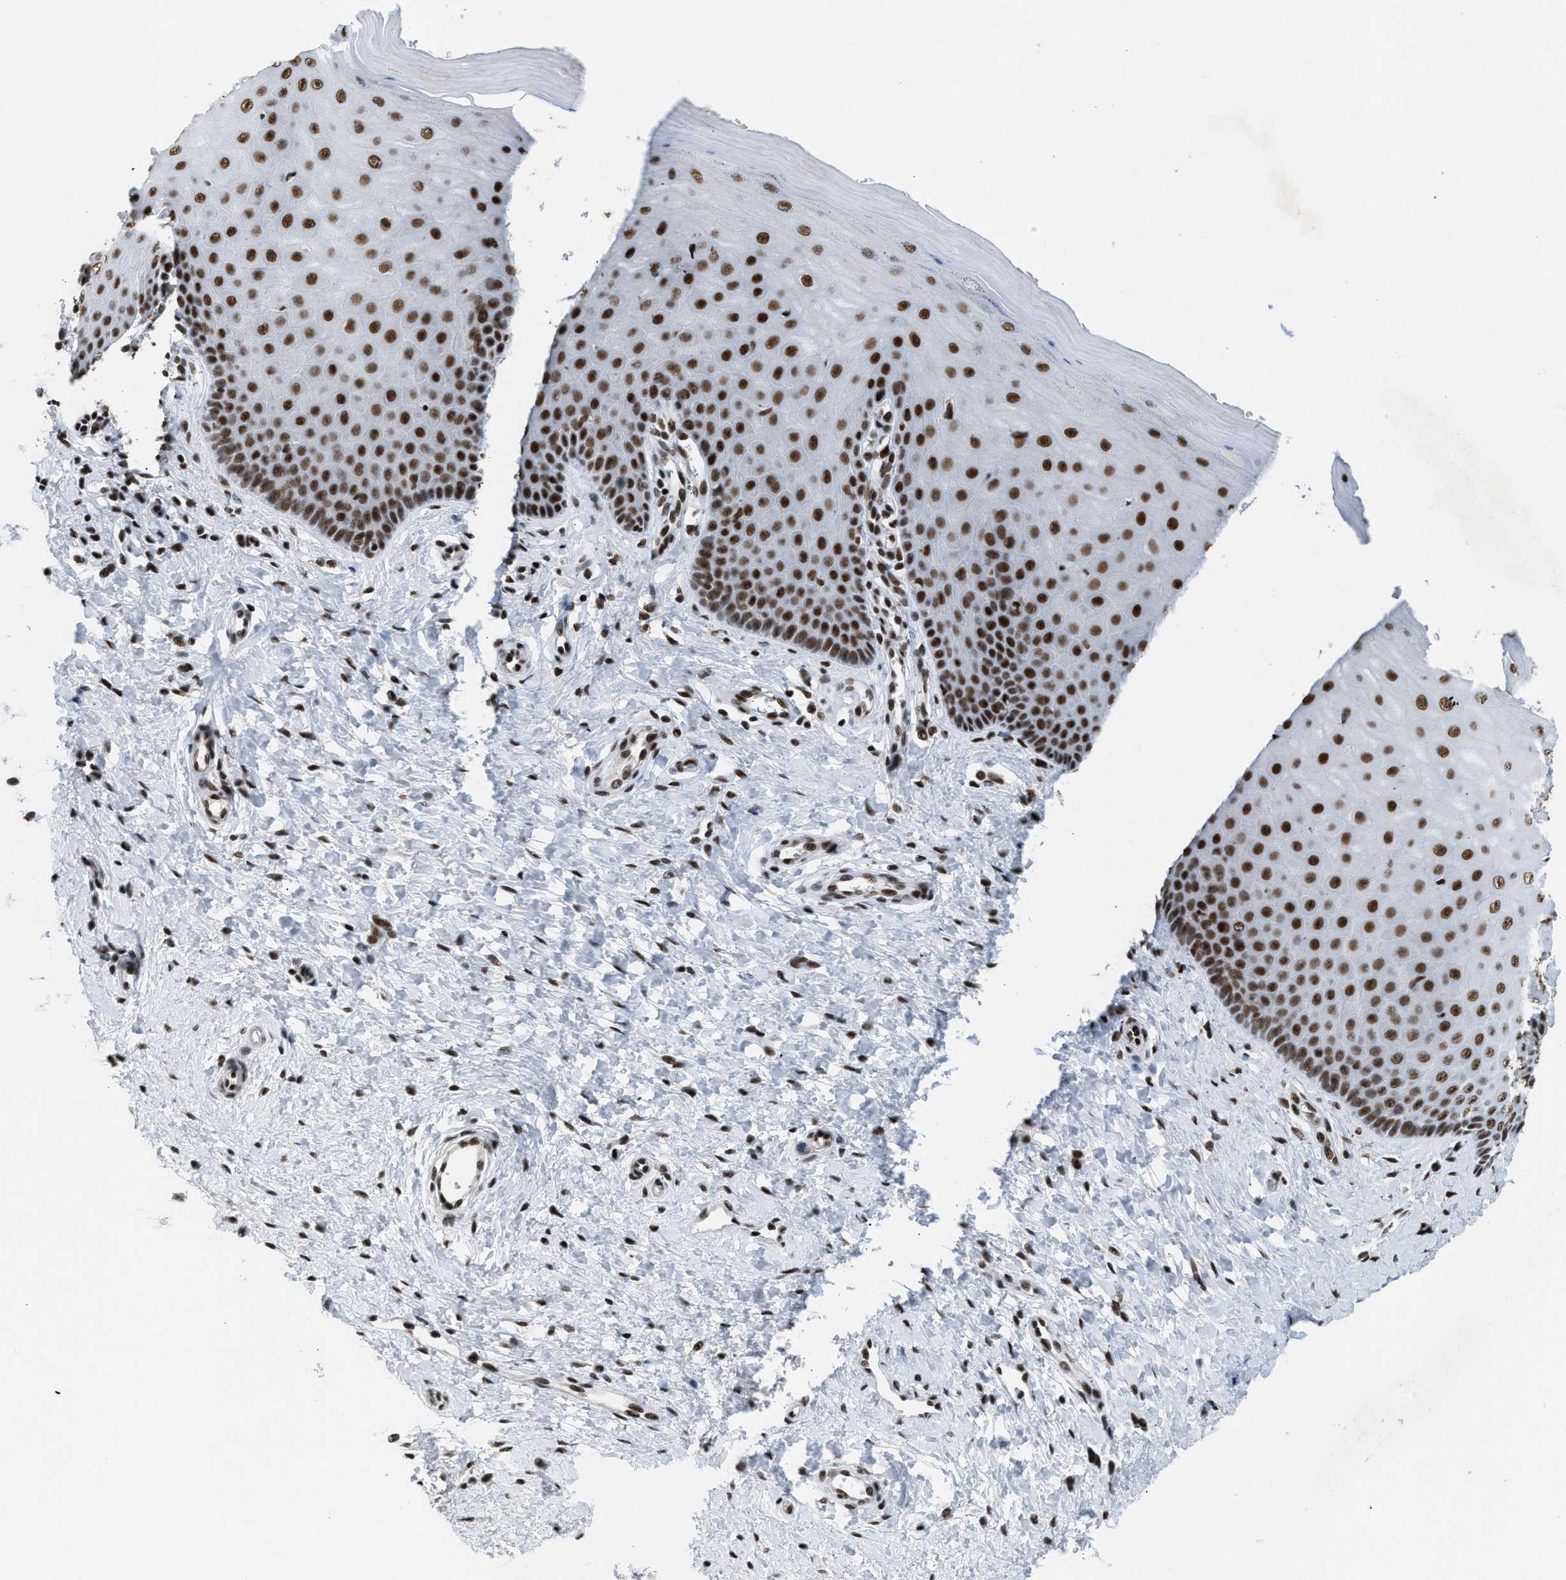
{"staining": {"intensity": "strong", "quantity": ">75%", "location": "nuclear"}, "tissue": "cervix", "cell_type": "Glandular cells", "image_type": "normal", "snomed": [{"axis": "morphology", "description": "Normal tissue, NOS"}, {"axis": "topography", "description": "Cervix"}], "caption": "Human cervix stained with a brown dye displays strong nuclear positive positivity in approximately >75% of glandular cells.", "gene": "SCAF4", "patient": {"sex": "female", "age": 55}}